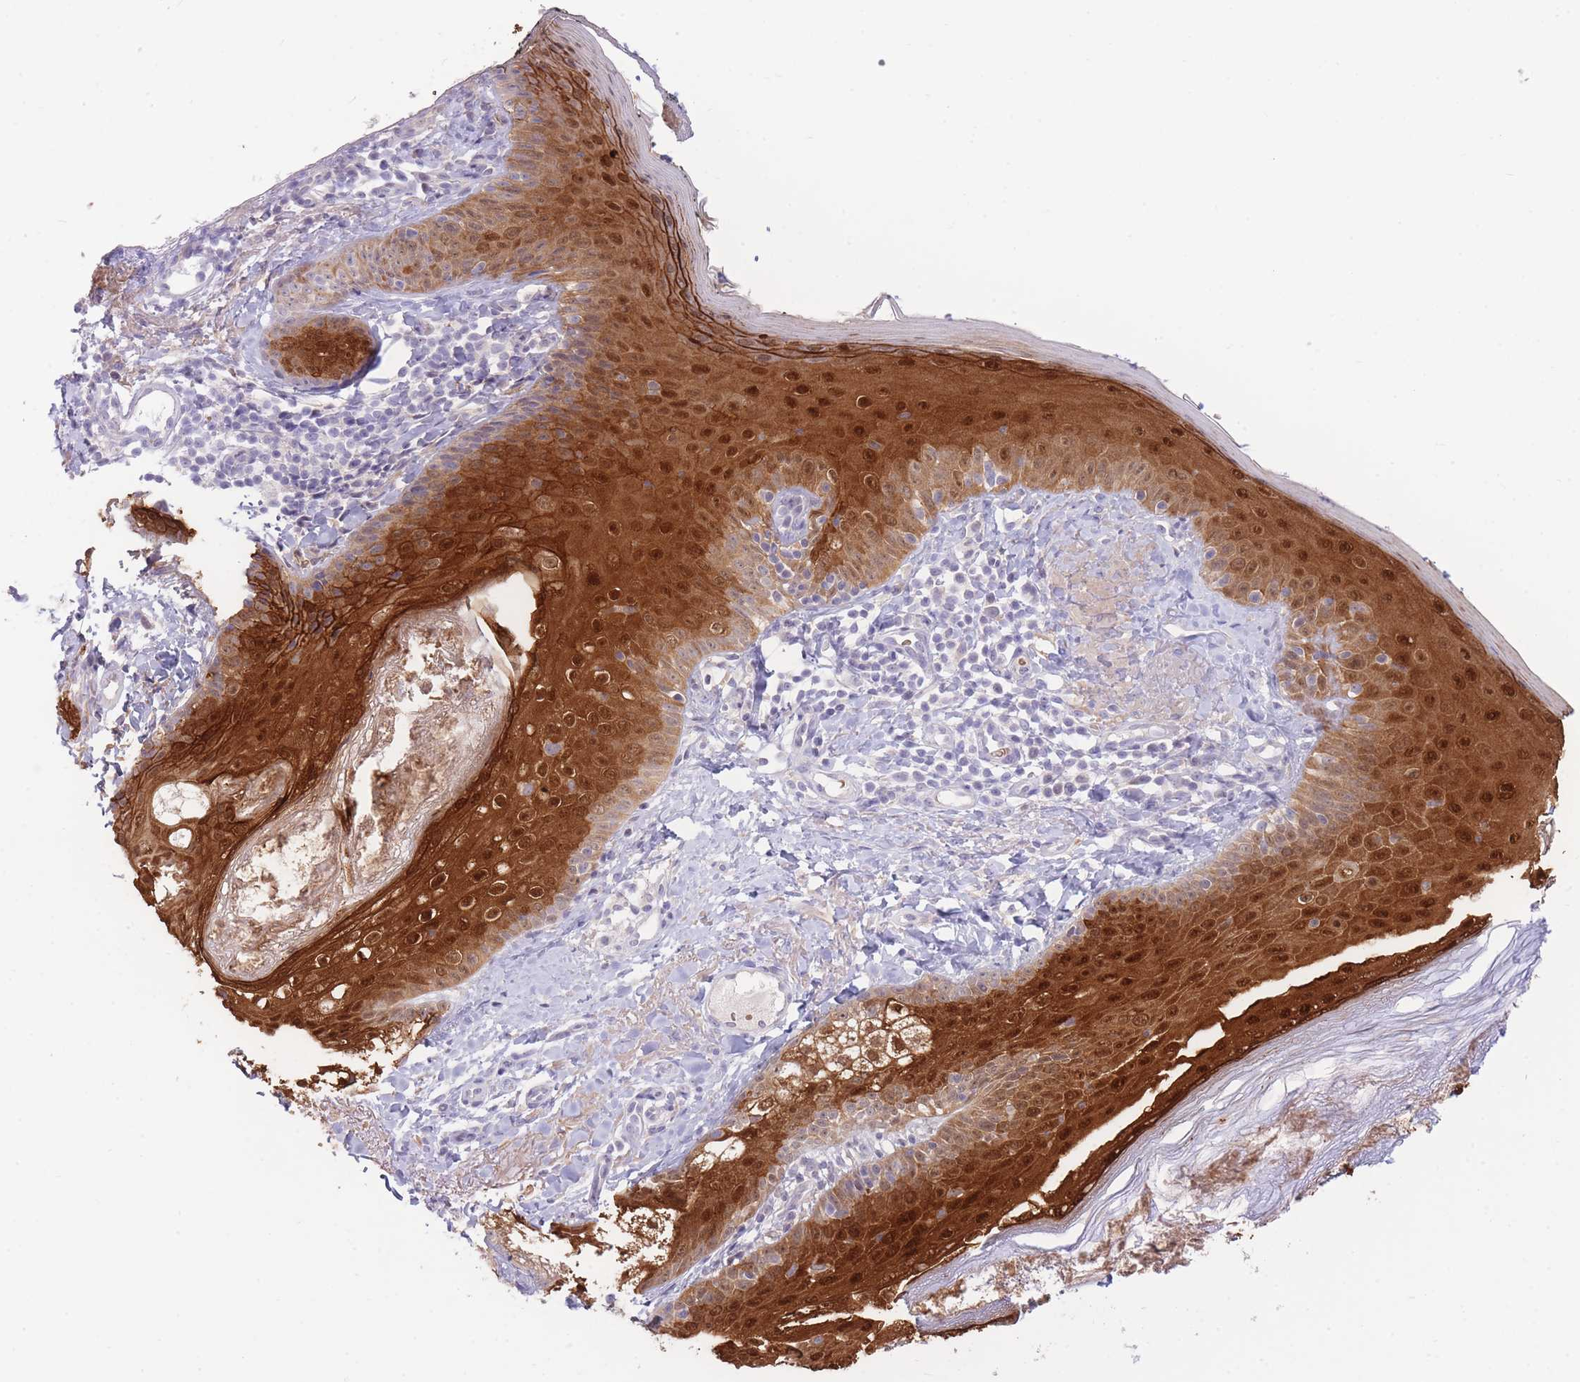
{"staining": {"intensity": "negative", "quantity": "none", "location": "none"}, "tissue": "skin", "cell_type": "Fibroblasts", "image_type": "normal", "snomed": [{"axis": "morphology", "description": "Normal tissue, NOS"}, {"axis": "topography", "description": "Skin"}], "caption": "Fibroblasts are negative for protein expression in normal human skin. (DAB IHC with hematoxylin counter stain).", "gene": "FBXO46", "patient": {"sex": "male", "age": 57}}